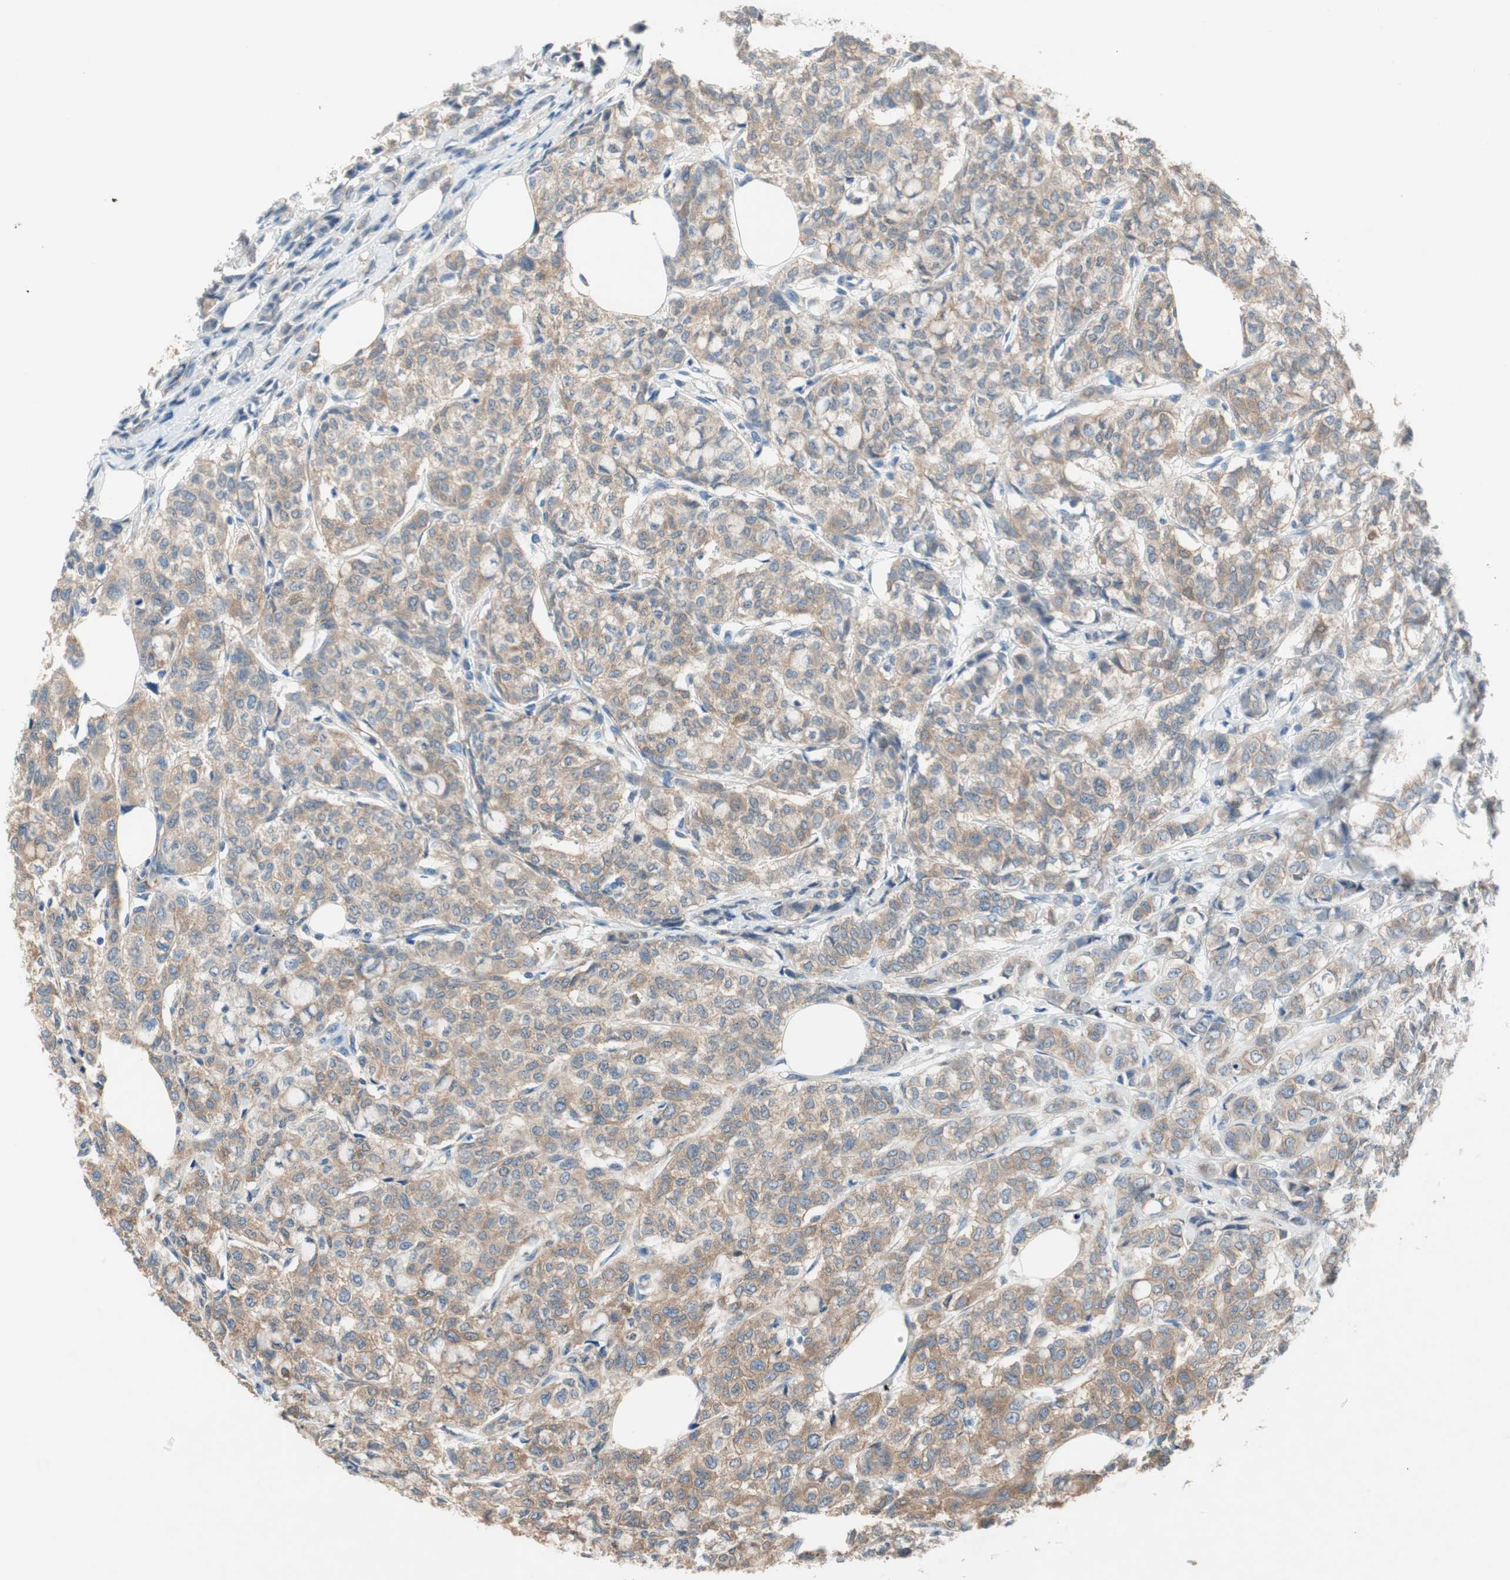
{"staining": {"intensity": "weak", "quantity": ">75%", "location": "cytoplasmic/membranous"}, "tissue": "breast cancer", "cell_type": "Tumor cells", "image_type": "cancer", "snomed": [{"axis": "morphology", "description": "Lobular carcinoma"}, {"axis": "topography", "description": "Breast"}], "caption": "A micrograph showing weak cytoplasmic/membranous positivity in about >75% of tumor cells in lobular carcinoma (breast), as visualized by brown immunohistochemical staining.", "gene": "GLUL", "patient": {"sex": "female", "age": 60}}